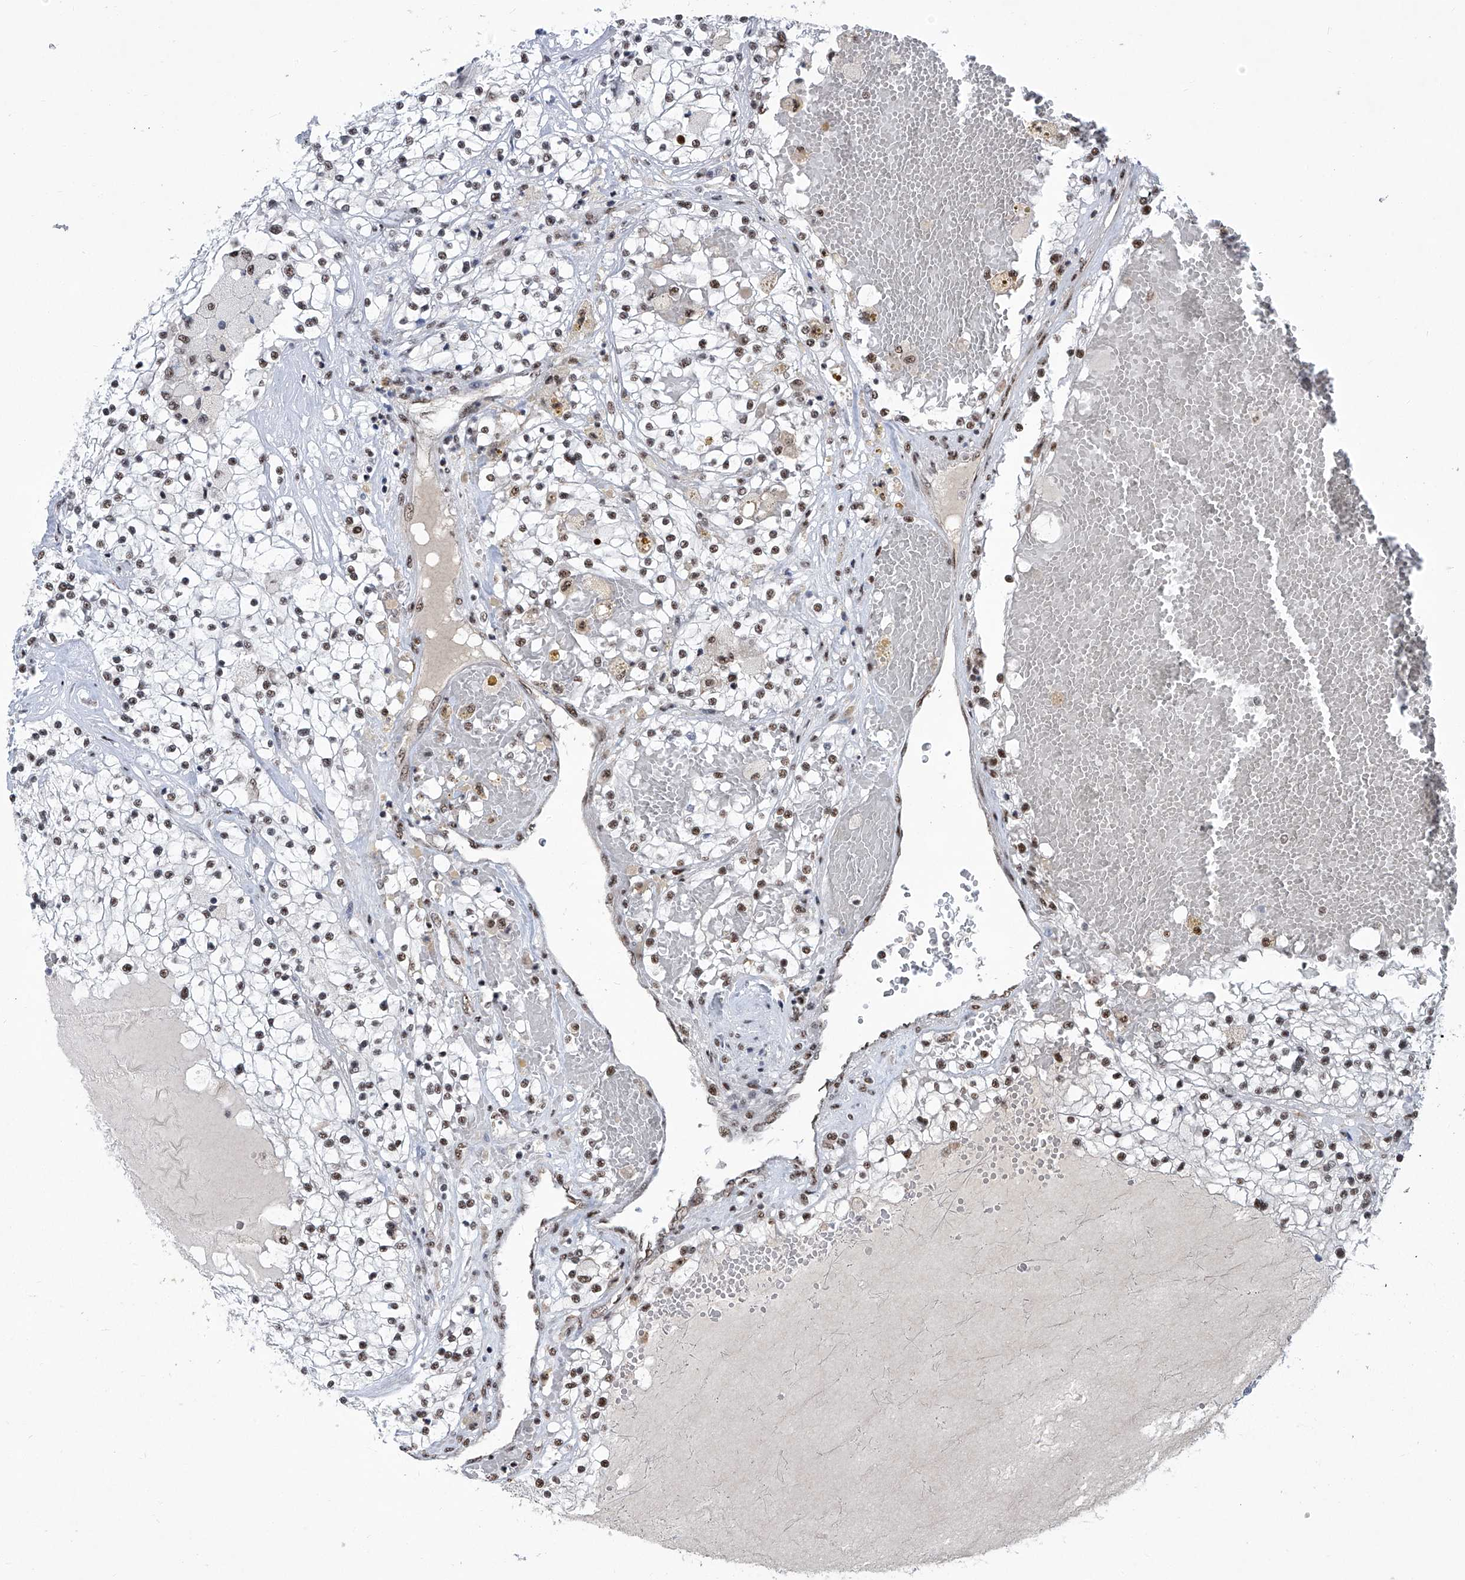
{"staining": {"intensity": "weak", "quantity": "25%-75%", "location": "nuclear"}, "tissue": "renal cancer", "cell_type": "Tumor cells", "image_type": "cancer", "snomed": [{"axis": "morphology", "description": "Normal tissue, NOS"}, {"axis": "morphology", "description": "Adenocarcinoma, NOS"}, {"axis": "topography", "description": "Kidney"}], "caption": "Weak nuclear expression is appreciated in about 25%-75% of tumor cells in renal cancer (adenocarcinoma).", "gene": "FBXL4", "patient": {"sex": "male", "age": 68}}